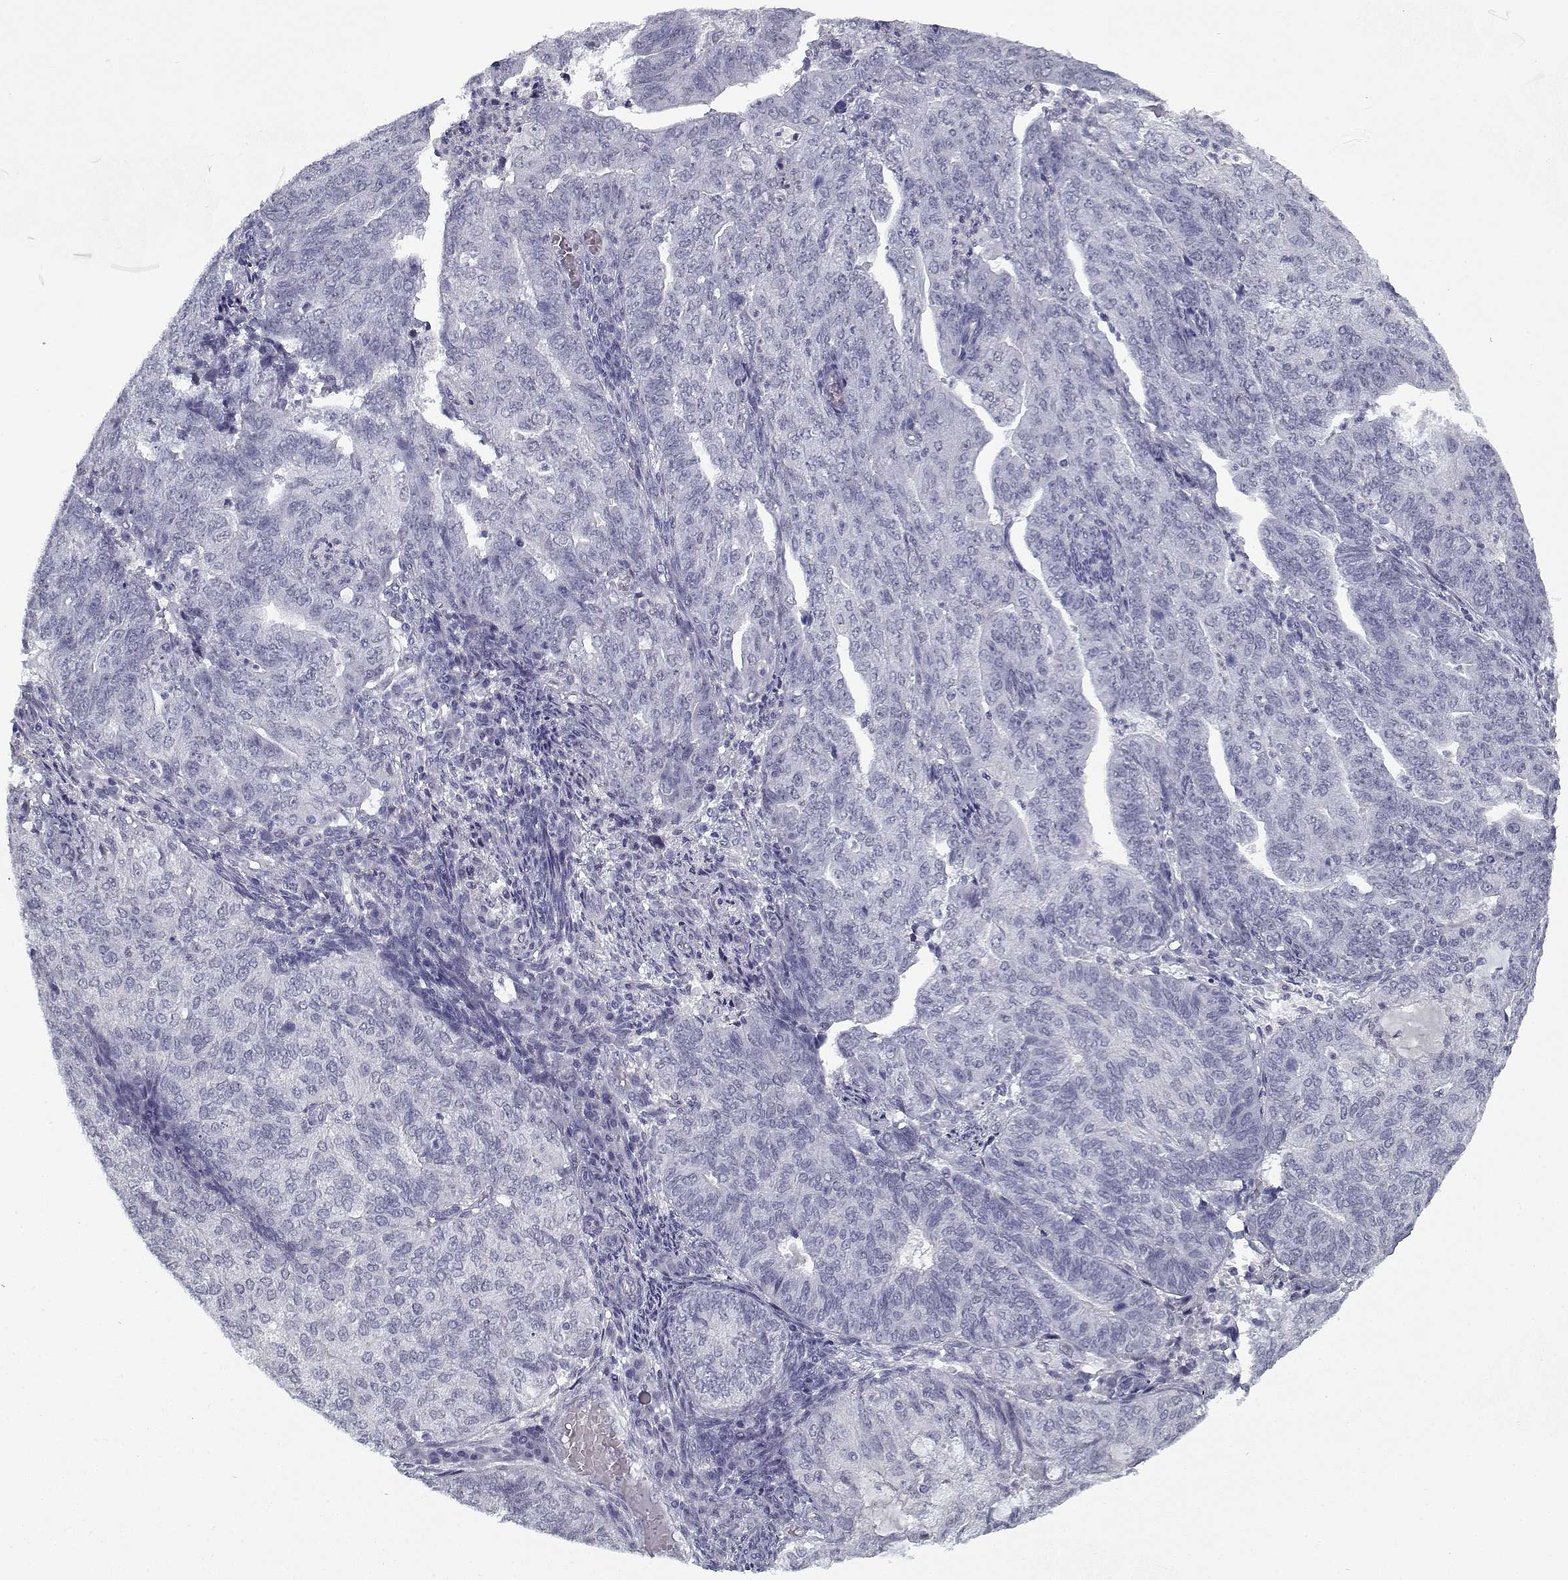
{"staining": {"intensity": "negative", "quantity": "none", "location": "none"}, "tissue": "endometrial cancer", "cell_type": "Tumor cells", "image_type": "cancer", "snomed": [{"axis": "morphology", "description": "Adenocarcinoma, NOS"}, {"axis": "topography", "description": "Endometrium"}], "caption": "Endometrial adenocarcinoma was stained to show a protein in brown. There is no significant expression in tumor cells.", "gene": "RNF32", "patient": {"sex": "female", "age": 82}}